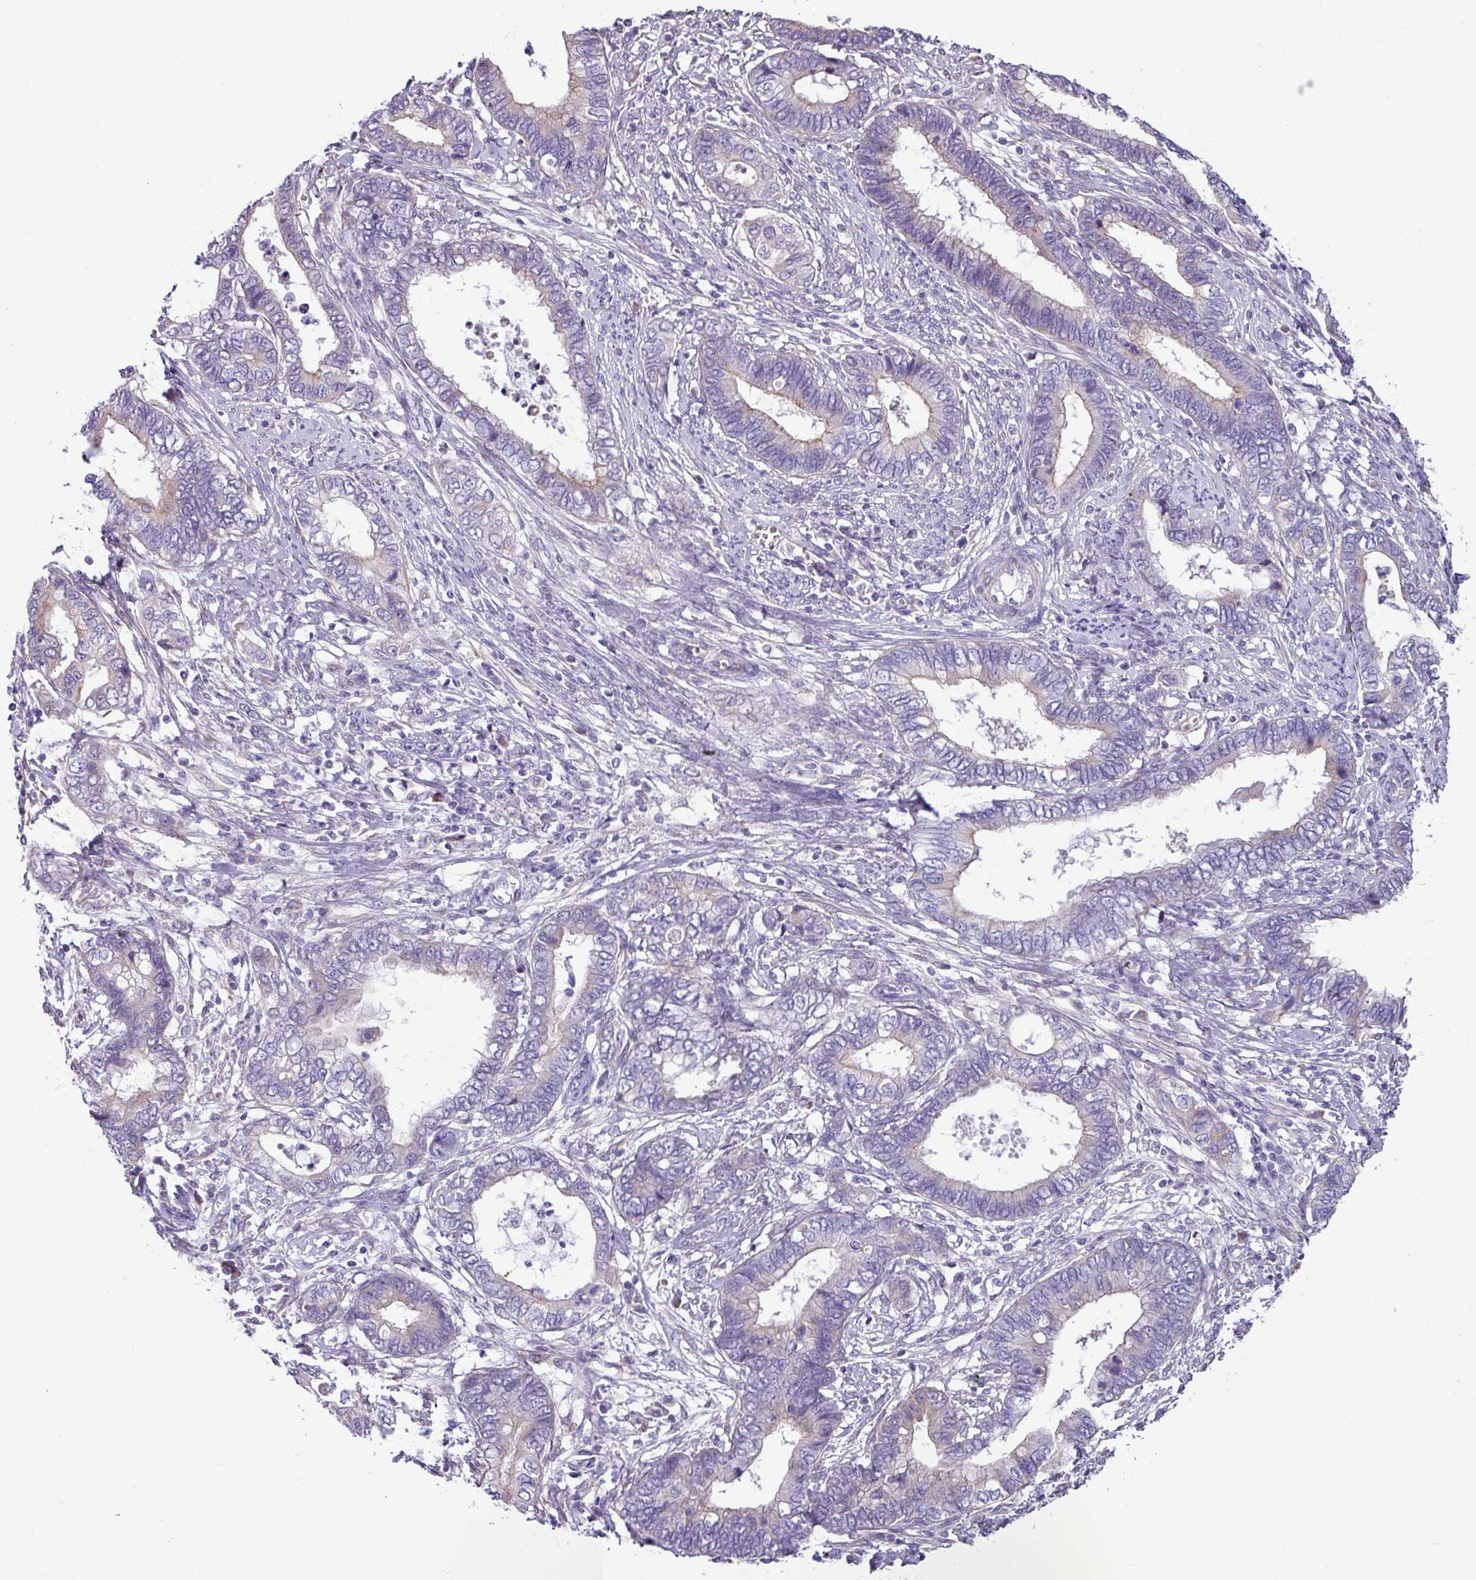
{"staining": {"intensity": "negative", "quantity": "none", "location": "none"}, "tissue": "cervical cancer", "cell_type": "Tumor cells", "image_type": "cancer", "snomed": [{"axis": "morphology", "description": "Adenocarcinoma, NOS"}, {"axis": "topography", "description": "Cervix"}], "caption": "Cervical cancer was stained to show a protein in brown. There is no significant expression in tumor cells. (Brightfield microscopy of DAB (3,3'-diaminobenzidine) immunohistochemistry at high magnification).", "gene": "IRGC", "patient": {"sex": "female", "age": 44}}